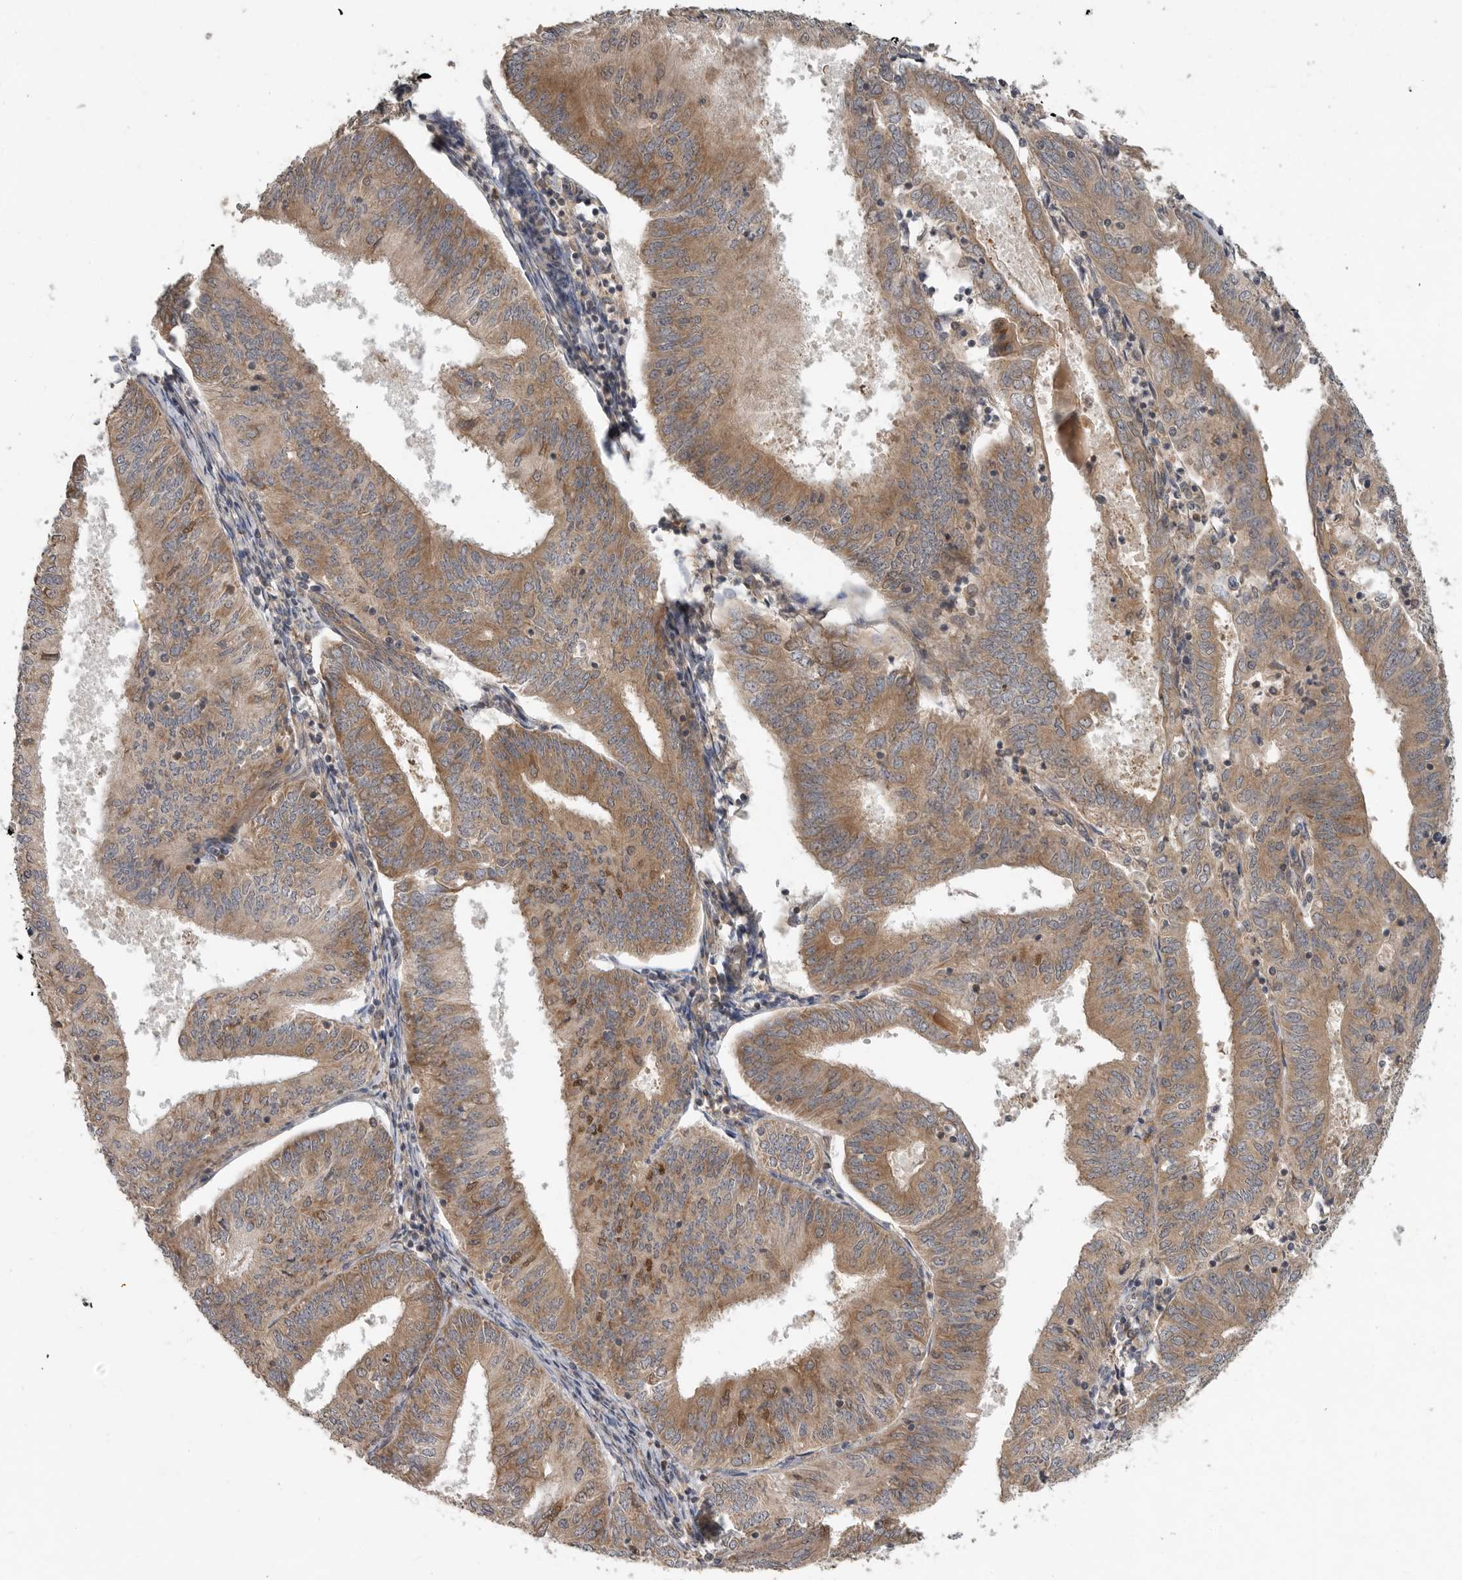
{"staining": {"intensity": "moderate", "quantity": ">75%", "location": "cytoplasmic/membranous"}, "tissue": "endometrial cancer", "cell_type": "Tumor cells", "image_type": "cancer", "snomed": [{"axis": "morphology", "description": "Adenocarcinoma, NOS"}, {"axis": "topography", "description": "Endometrium"}], "caption": "Tumor cells reveal moderate cytoplasmic/membranous staining in about >75% of cells in endometrial adenocarcinoma.", "gene": "OSBPL9", "patient": {"sex": "female", "age": 58}}